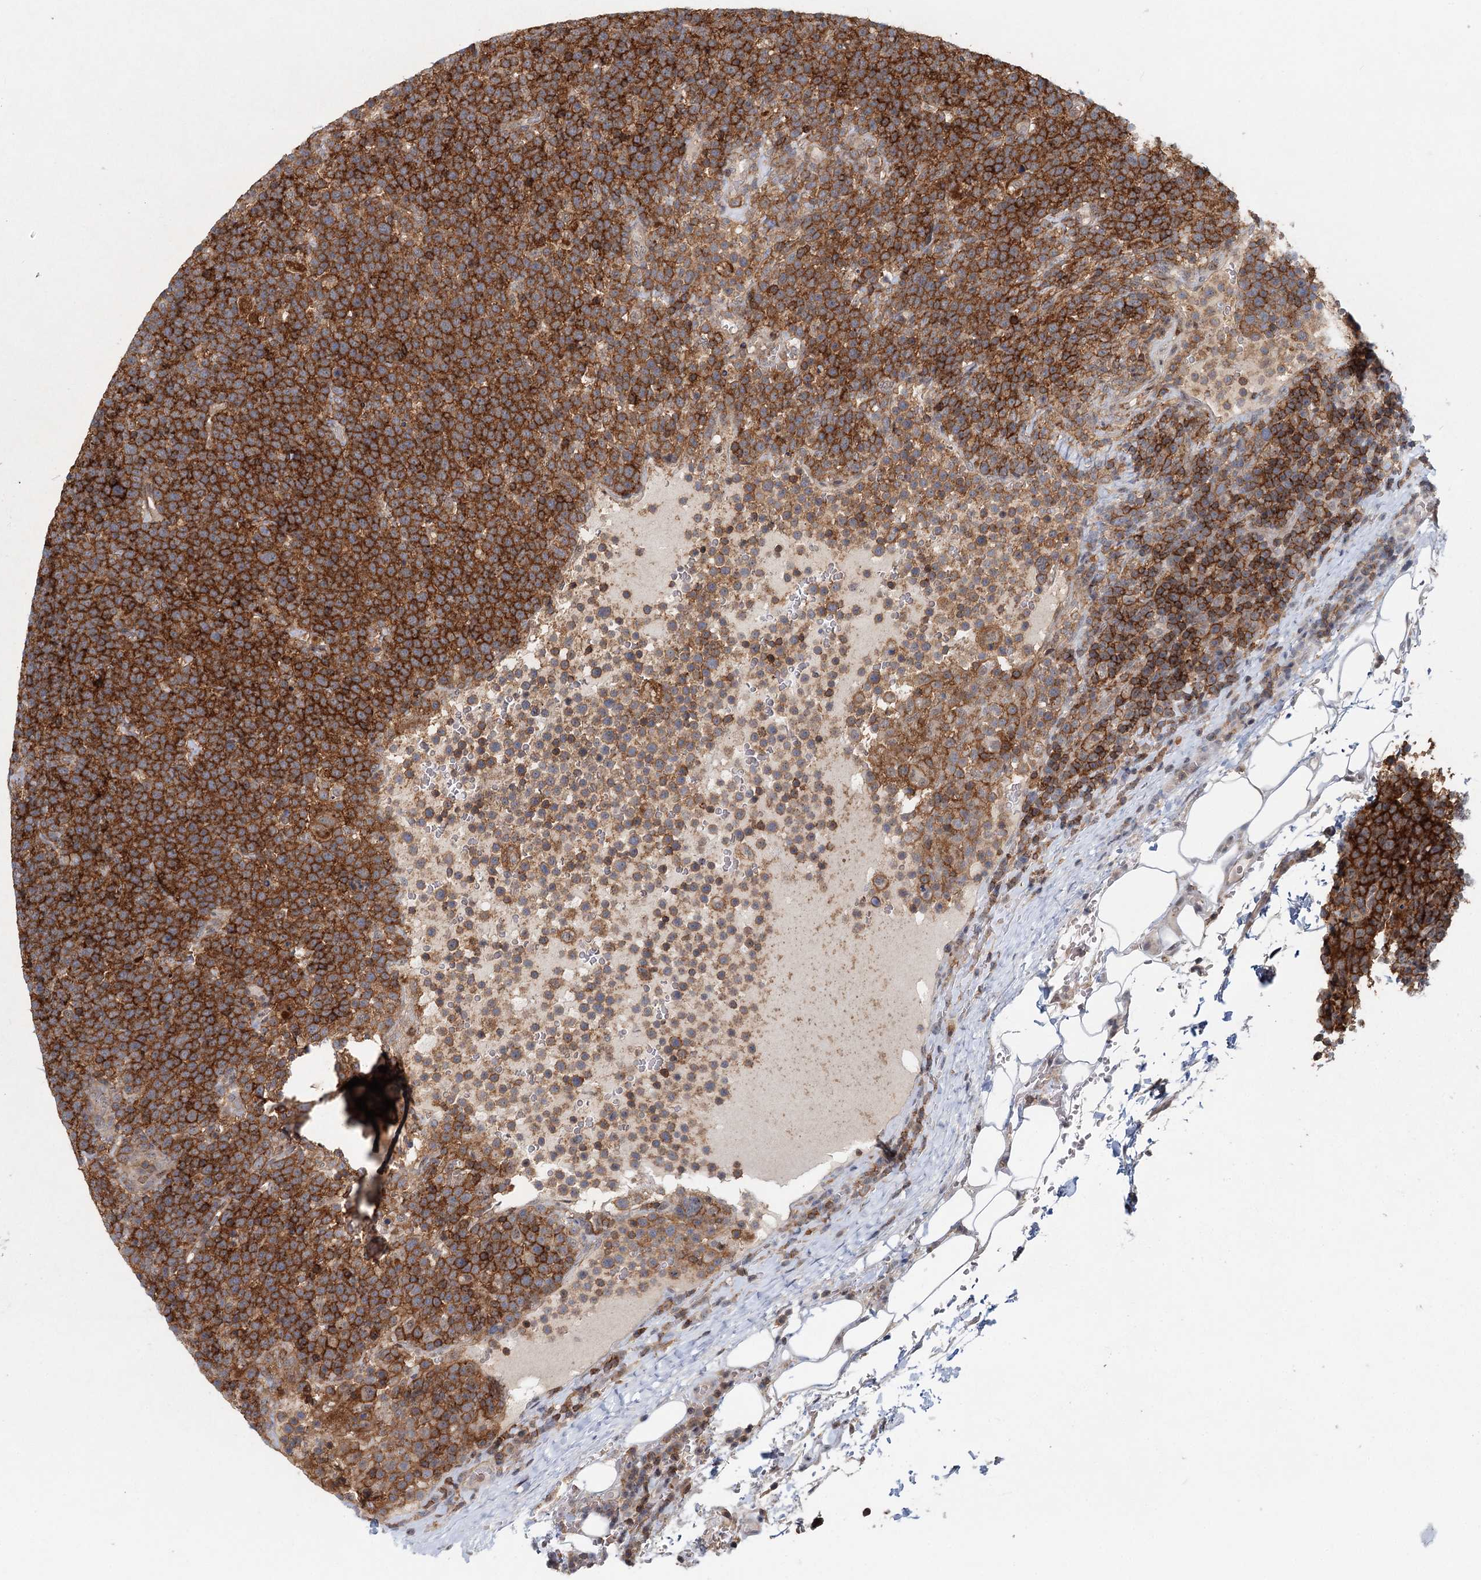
{"staining": {"intensity": "strong", "quantity": ">75%", "location": "cytoplasmic/membranous"}, "tissue": "lymphoma", "cell_type": "Tumor cells", "image_type": "cancer", "snomed": [{"axis": "morphology", "description": "Malignant lymphoma, non-Hodgkin's type, High grade"}, {"axis": "topography", "description": "Lymph node"}], "caption": "This is a micrograph of IHC staining of high-grade malignant lymphoma, non-Hodgkin's type, which shows strong expression in the cytoplasmic/membranous of tumor cells.", "gene": "CDC42SE2", "patient": {"sex": "male", "age": 61}}